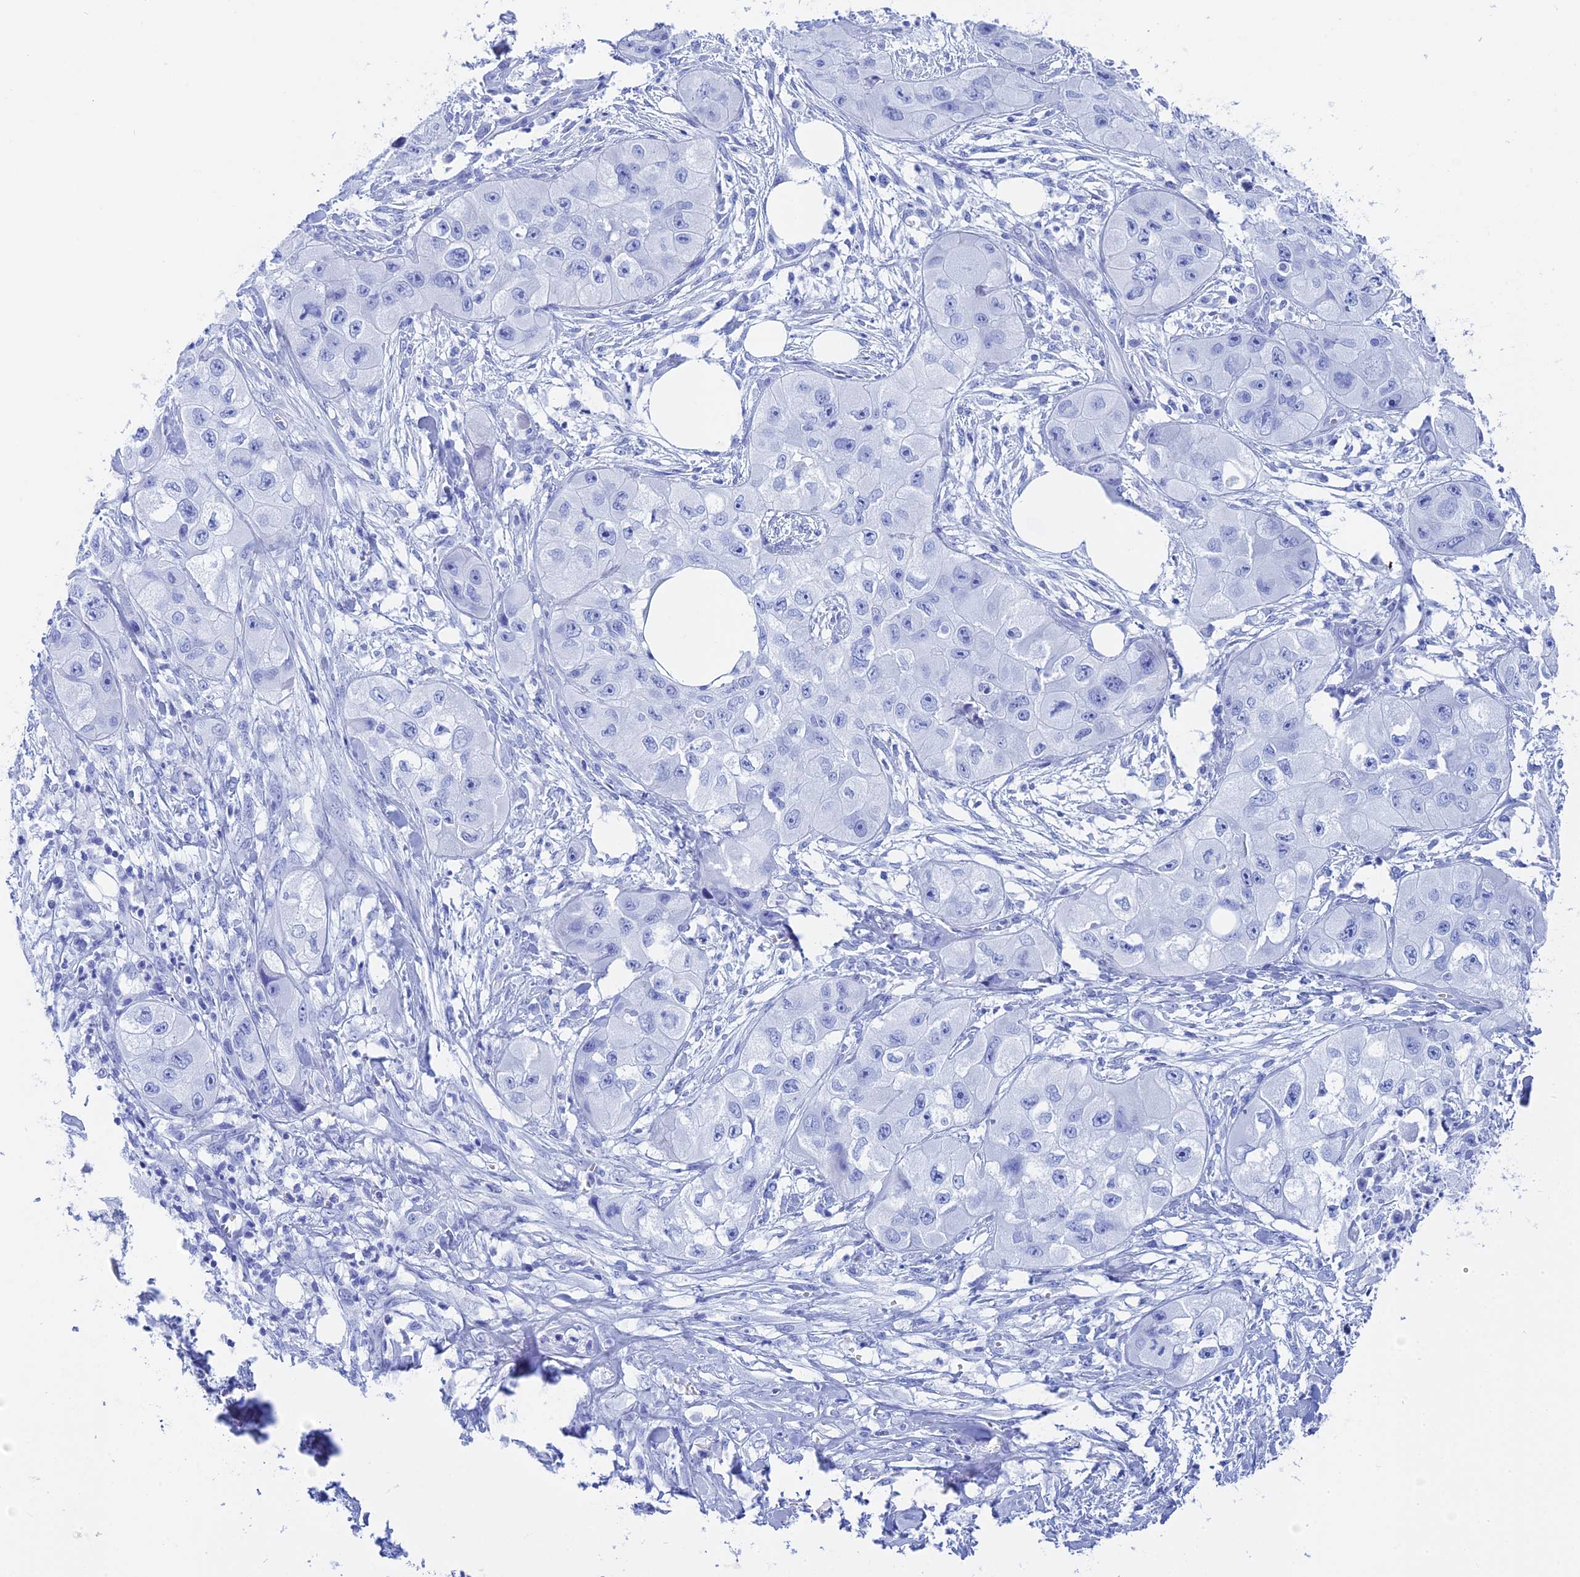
{"staining": {"intensity": "negative", "quantity": "none", "location": "none"}, "tissue": "skin cancer", "cell_type": "Tumor cells", "image_type": "cancer", "snomed": [{"axis": "morphology", "description": "Squamous cell carcinoma, NOS"}, {"axis": "topography", "description": "Skin"}, {"axis": "topography", "description": "Subcutis"}], "caption": "IHC of human skin squamous cell carcinoma reveals no positivity in tumor cells. (DAB immunohistochemistry visualized using brightfield microscopy, high magnification).", "gene": "TEX101", "patient": {"sex": "male", "age": 73}}